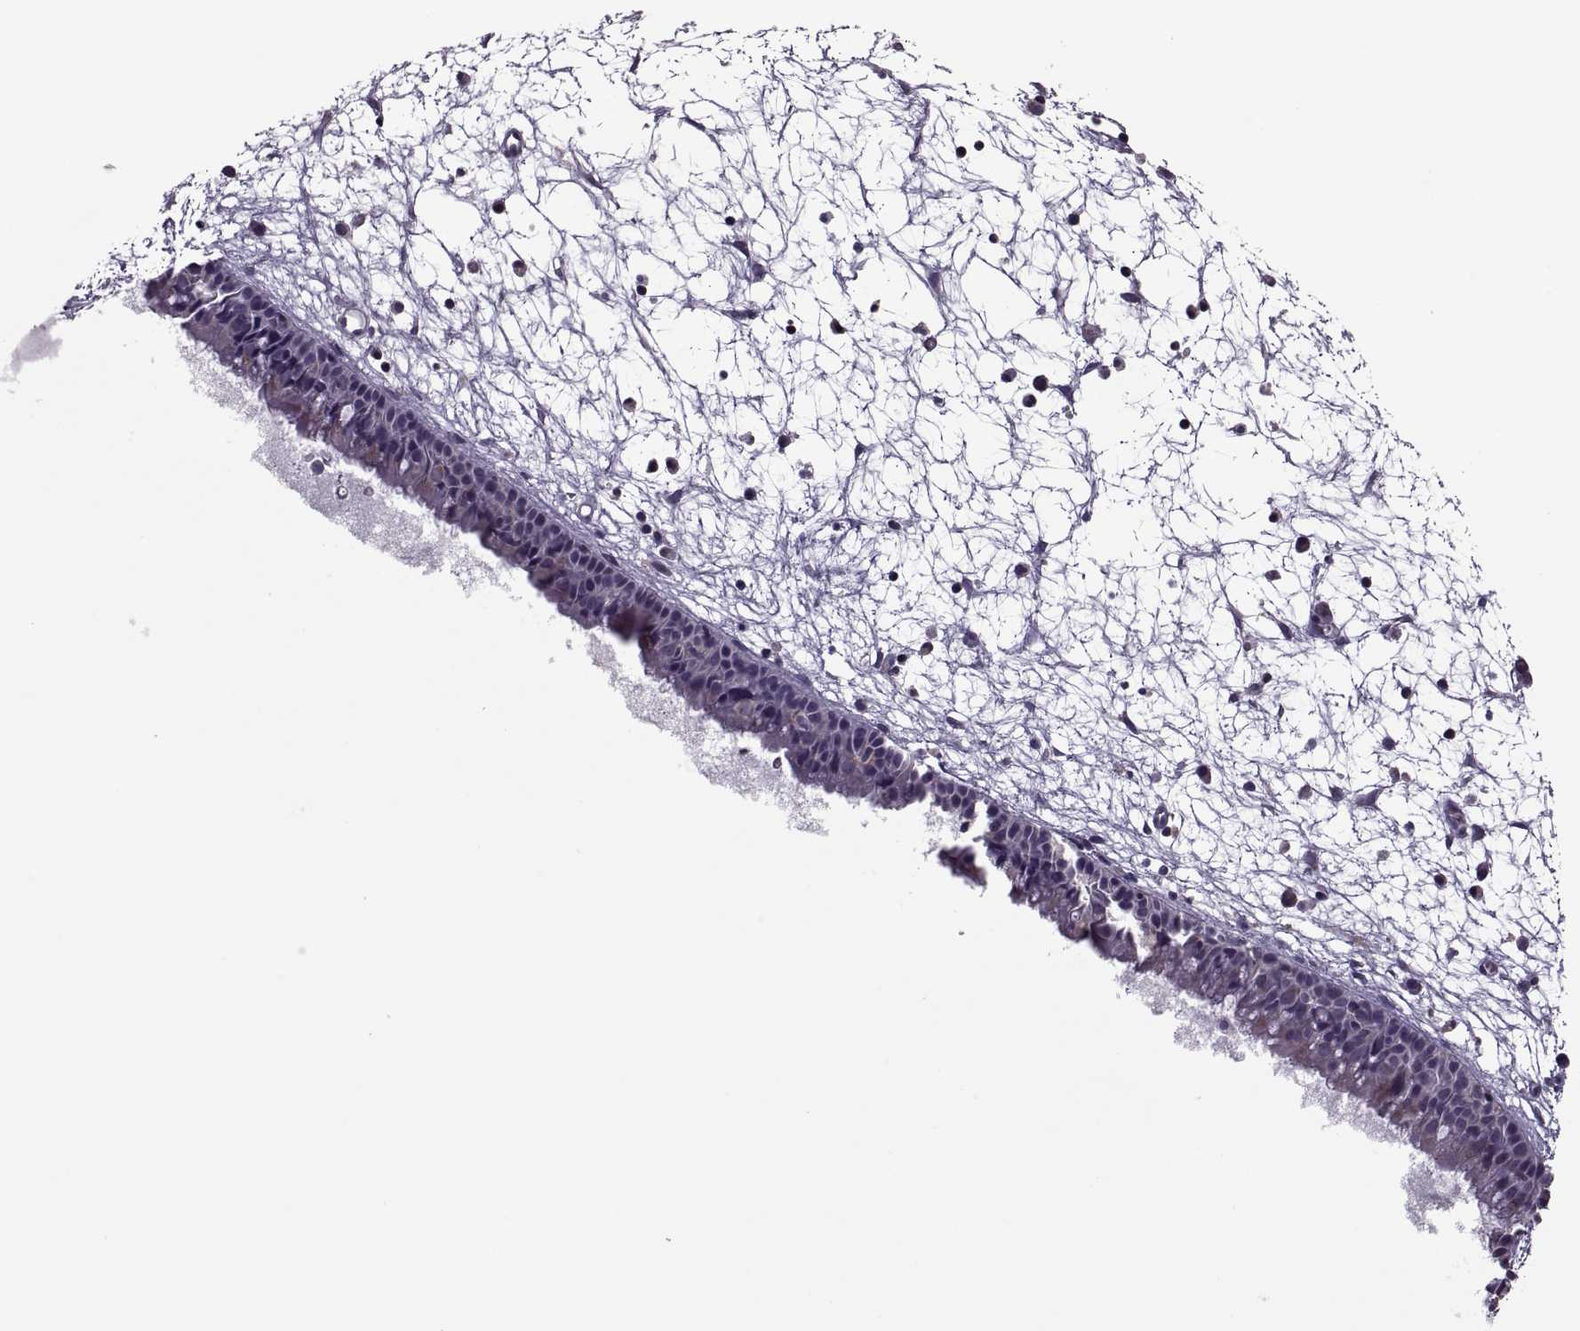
{"staining": {"intensity": "negative", "quantity": "none", "location": "none"}, "tissue": "nasopharynx", "cell_type": "Respiratory epithelial cells", "image_type": "normal", "snomed": [{"axis": "morphology", "description": "Normal tissue, NOS"}, {"axis": "topography", "description": "Nasopharynx"}], "caption": "High magnification brightfield microscopy of normal nasopharynx stained with DAB (3,3'-diaminobenzidine) (brown) and counterstained with hematoxylin (blue): respiratory epithelial cells show no significant staining. (Brightfield microscopy of DAB (3,3'-diaminobenzidine) IHC at high magnification).", "gene": "PABPC1", "patient": {"sex": "male", "age": 61}}